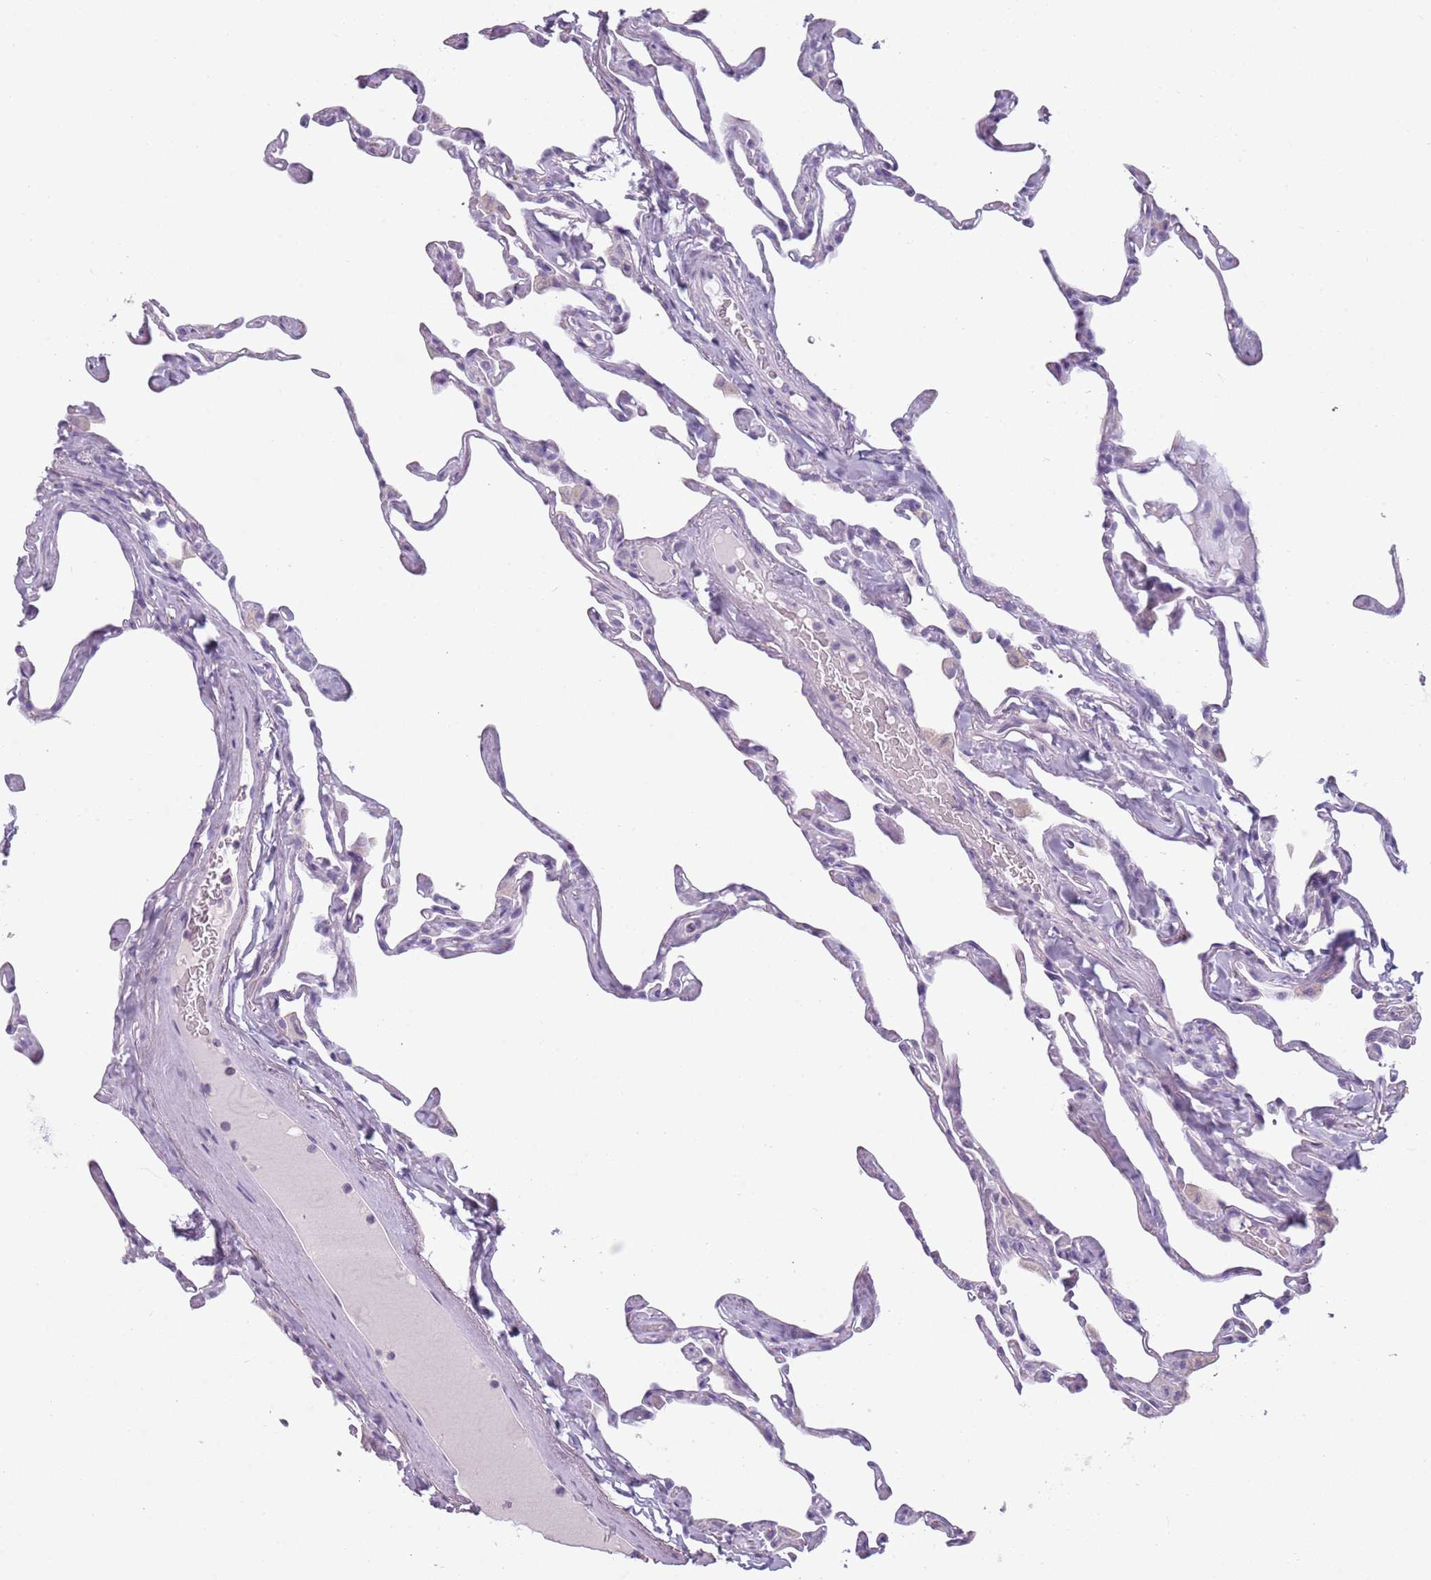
{"staining": {"intensity": "negative", "quantity": "none", "location": "none"}, "tissue": "lung", "cell_type": "Alveolar cells", "image_type": "normal", "snomed": [{"axis": "morphology", "description": "Normal tissue, NOS"}, {"axis": "topography", "description": "Lung"}], "caption": "Immunohistochemical staining of benign human lung reveals no significant staining in alveolar cells.", "gene": "PIEZO1", "patient": {"sex": "male", "age": 65}}